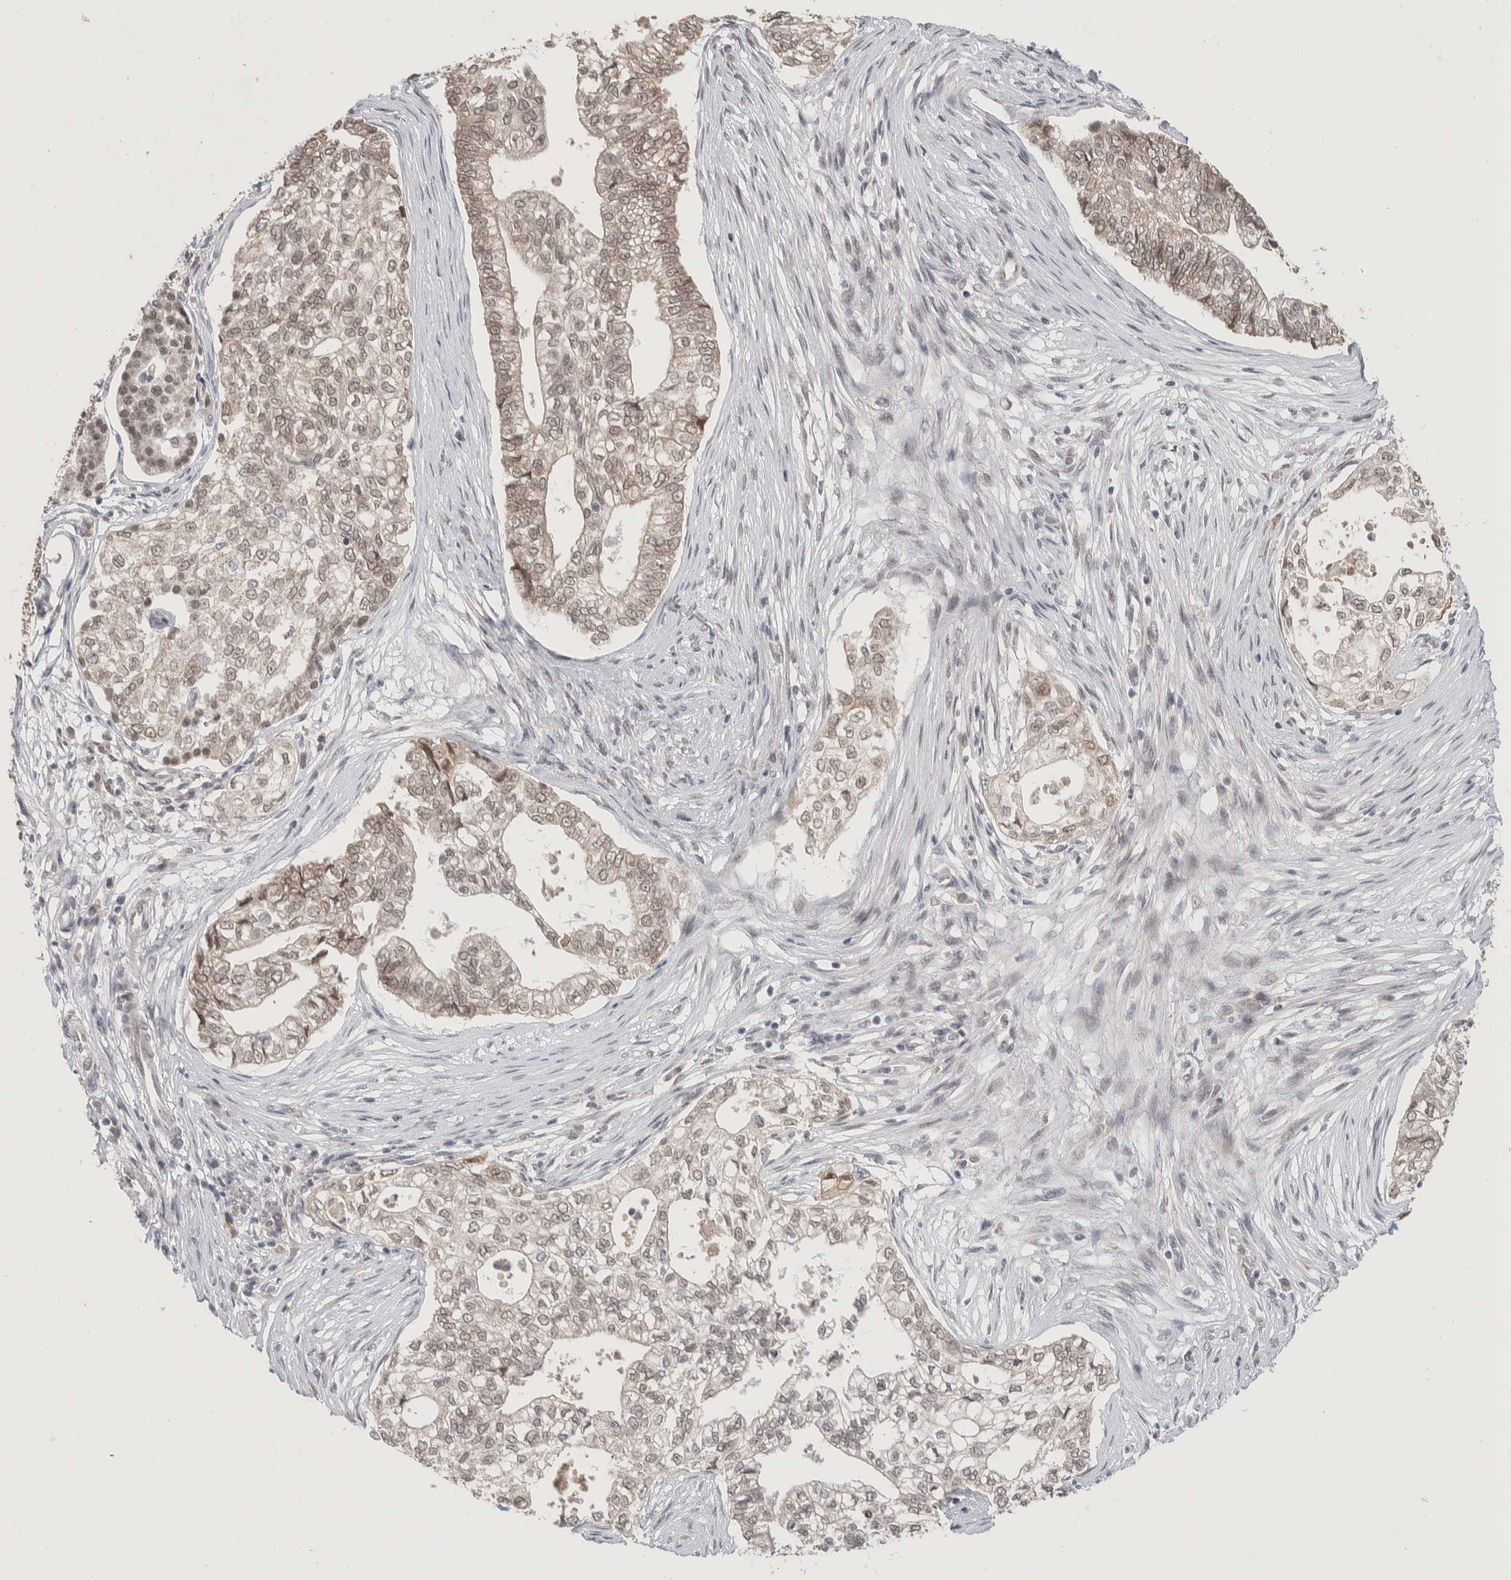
{"staining": {"intensity": "weak", "quantity": ">75%", "location": "cytoplasmic/membranous,nuclear"}, "tissue": "pancreatic cancer", "cell_type": "Tumor cells", "image_type": "cancer", "snomed": [{"axis": "morphology", "description": "Adenocarcinoma, NOS"}, {"axis": "topography", "description": "Pancreas"}], "caption": "Tumor cells display low levels of weak cytoplasmic/membranous and nuclear expression in about >75% of cells in pancreatic cancer (adenocarcinoma). (DAB = brown stain, brightfield microscopy at high magnification).", "gene": "CRAT", "patient": {"sex": "male", "age": 72}}